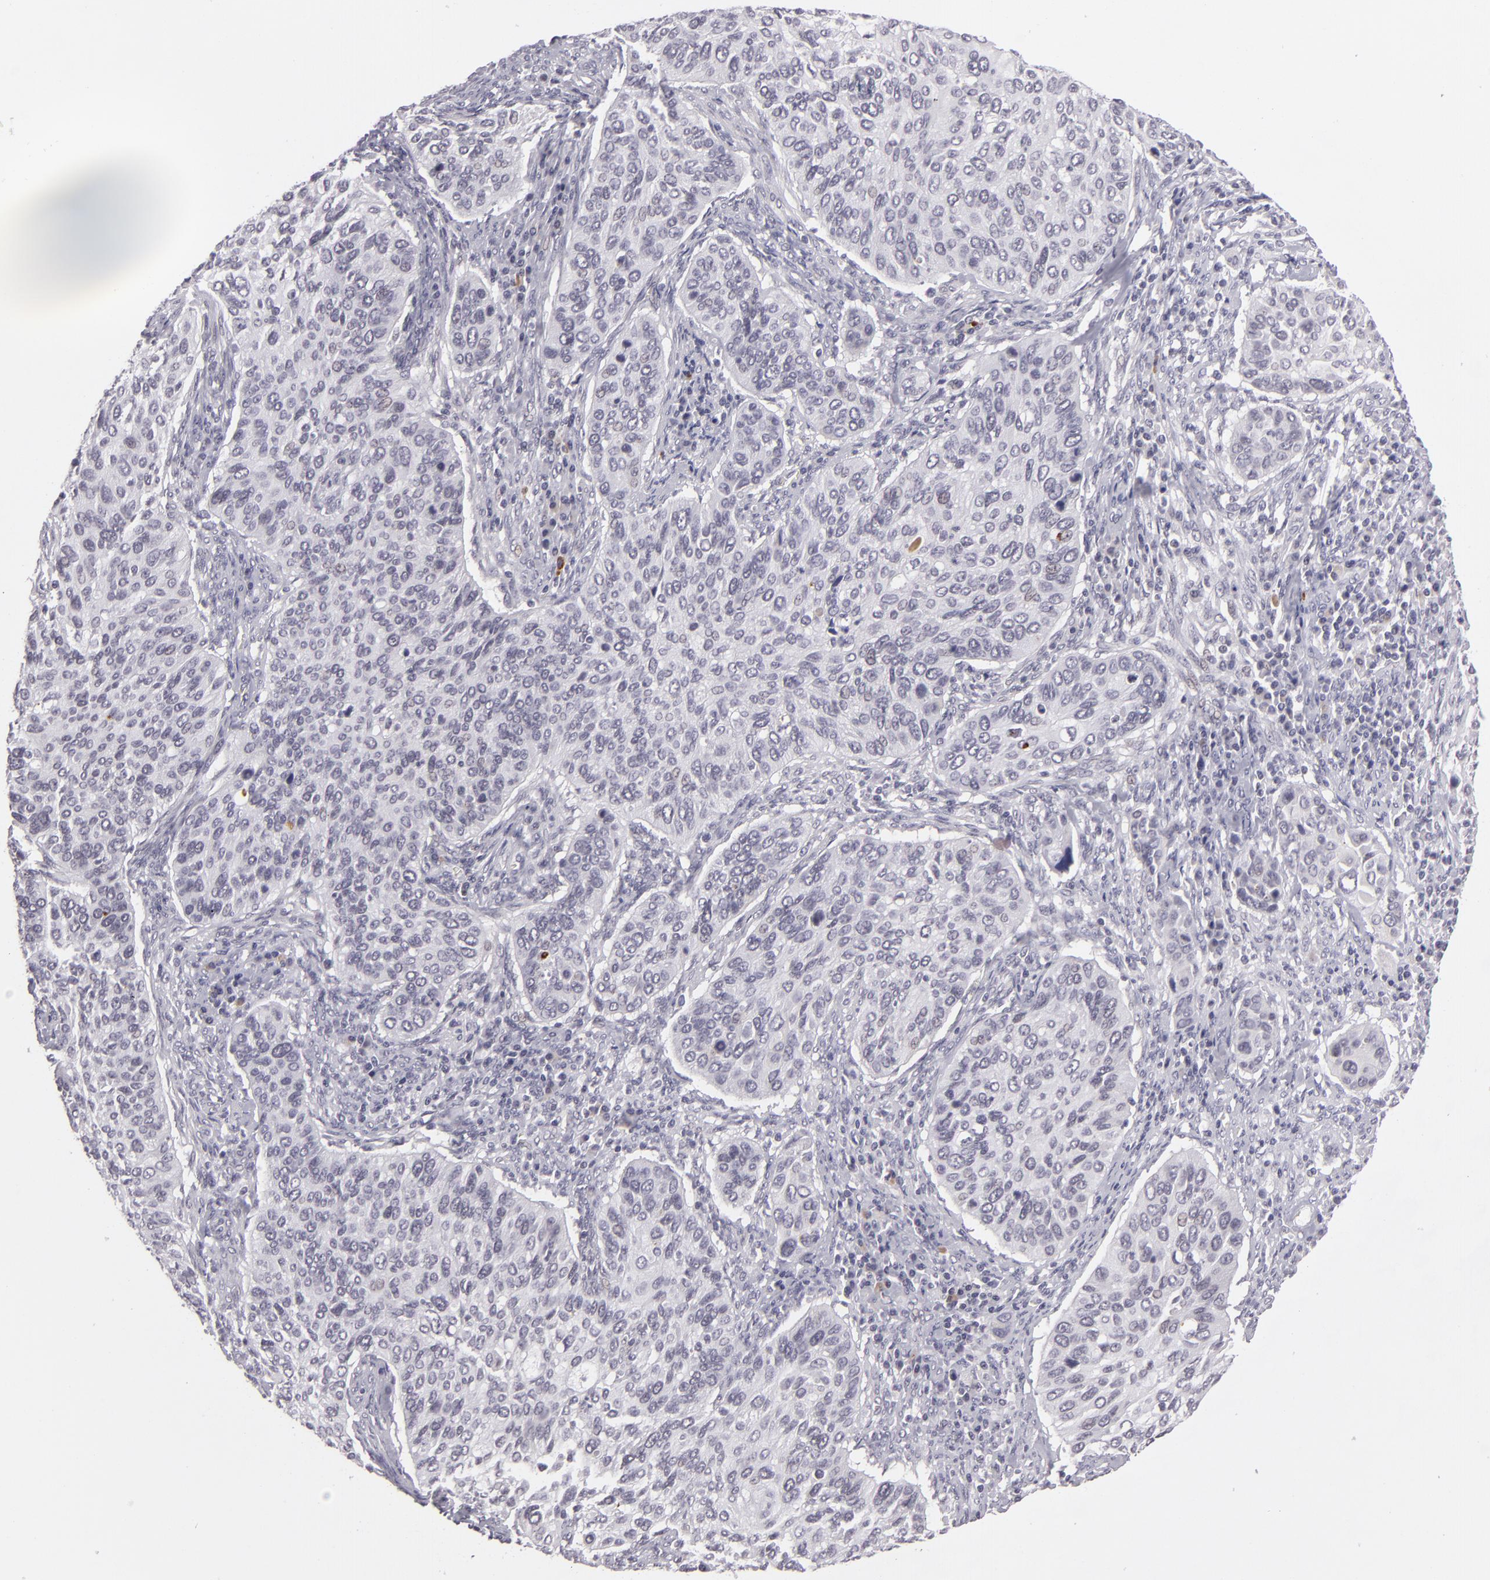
{"staining": {"intensity": "negative", "quantity": "none", "location": "none"}, "tissue": "cervical cancer", "cell_type": "Tumor cells", "image_type": "cancer", "snomed": [{"axis": "morphology", "description": "Adenocarcinoma, NOS"}, {"axis": "topography", "description": "Cervix"}], "caption": "High magnification brightfield microscopy of adenocarcinoma (cervical) stained with DAB (brown) and counterstained with hematoxylin (blue): tumor cells show no significant expression.", "gene": "ZNF205", "patient": {"sex": "female", "age": 29}}